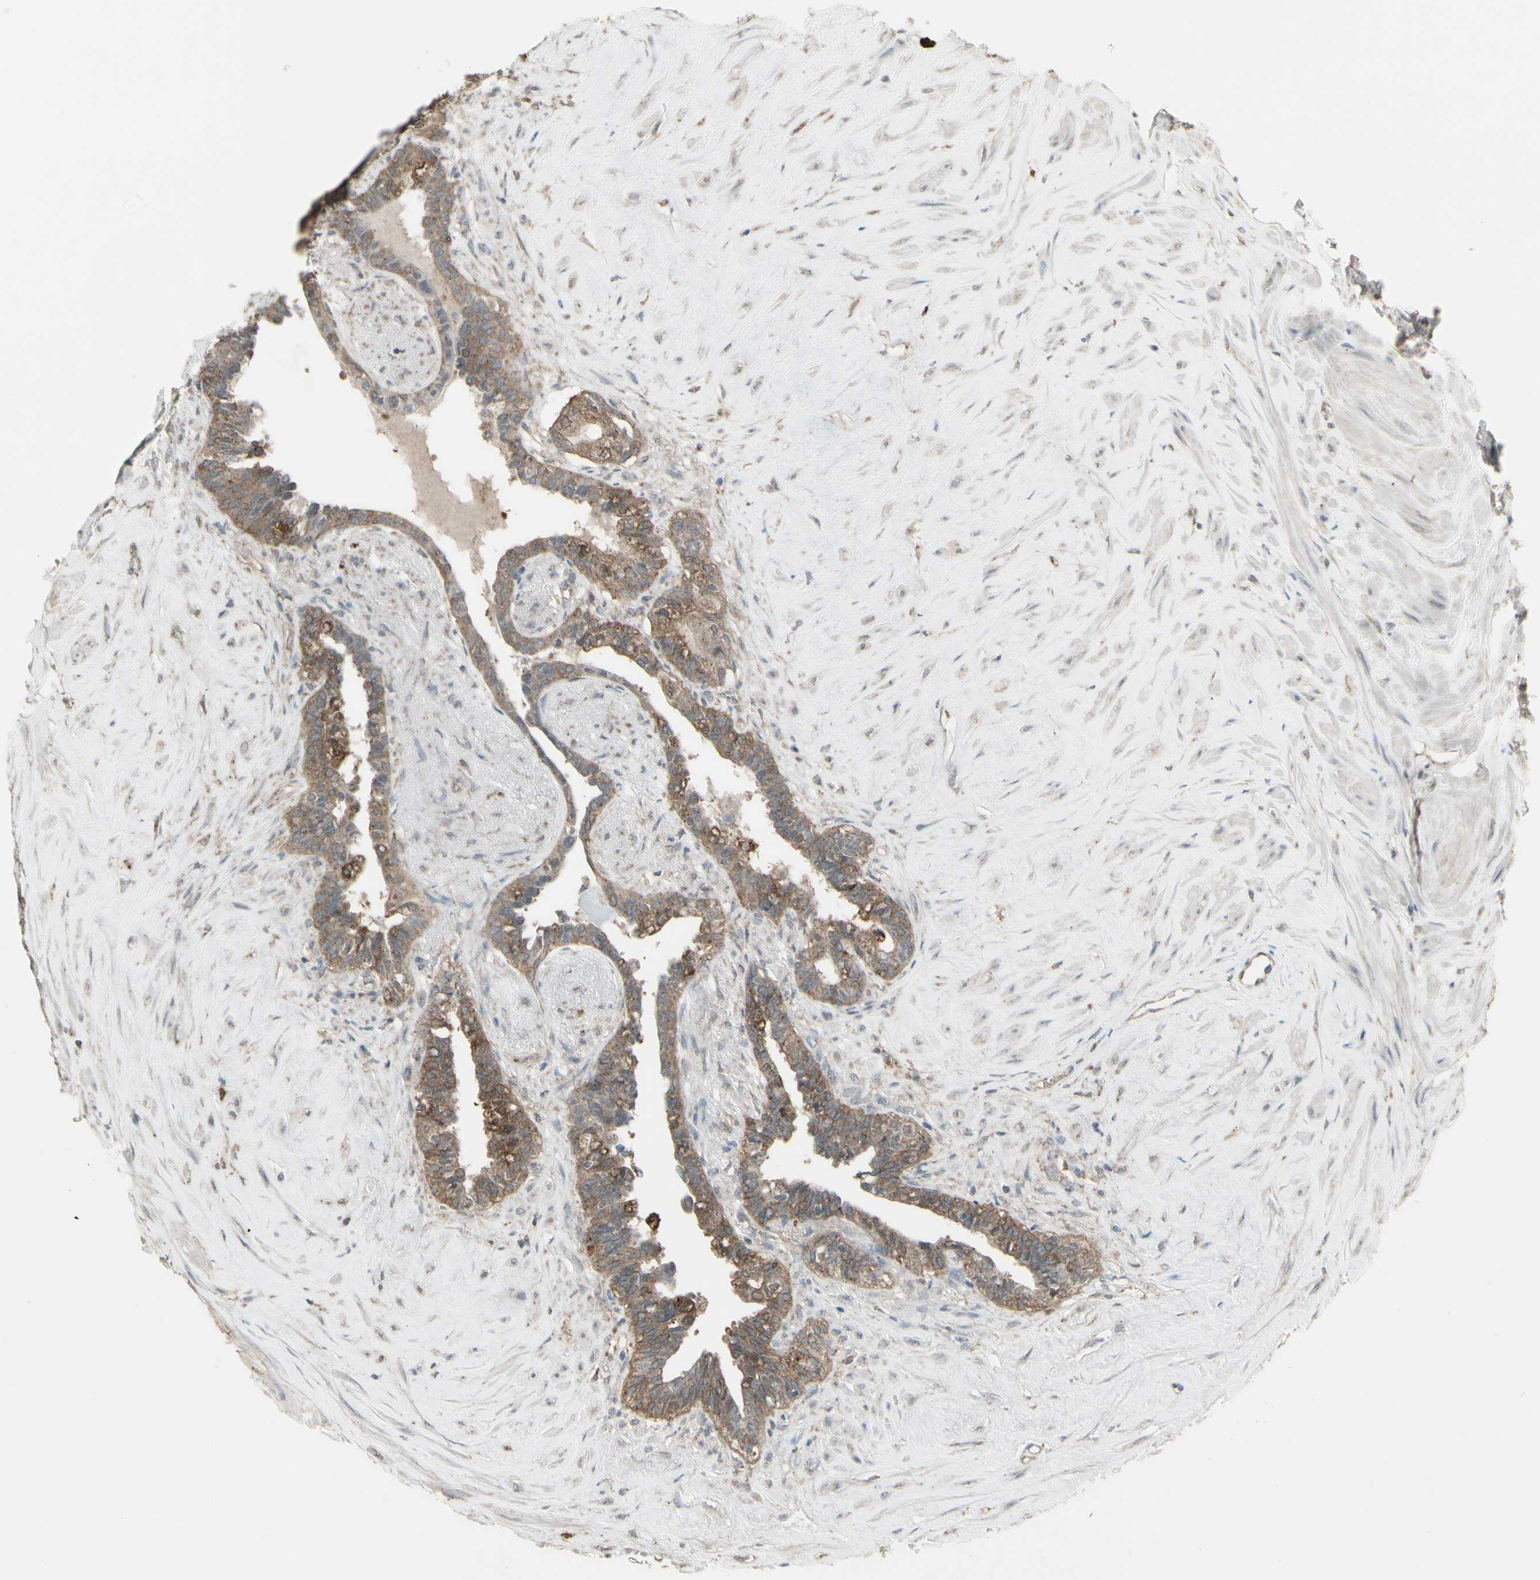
{"staining": {"intensity": "moderate", "quantity": ">75%", "location": "cytoplasmic/membranous"}, "tissue": "seminal vesicle", "cell_type": "Glandular cells", "image_type": "normal", "snomed": [{"axis": "morphology", "description": "Normal tissue, NOS"}, {"axis": "topography", "description": "Seminal veicle"}], "caption": "A medium amount of moderate cytoplasmic/membranous expression is appreciated in approximately >75% of glandular cells in benign seminal vesicle. The staining is performed using DAB (3,3'-diaminobenzidine) brown chromogen to label protein expression. The nuclei are counter-stained blue using hematoxylin.", "gene": "ENSG00000285526", "patient": {"sex": "male", "age": 63}}